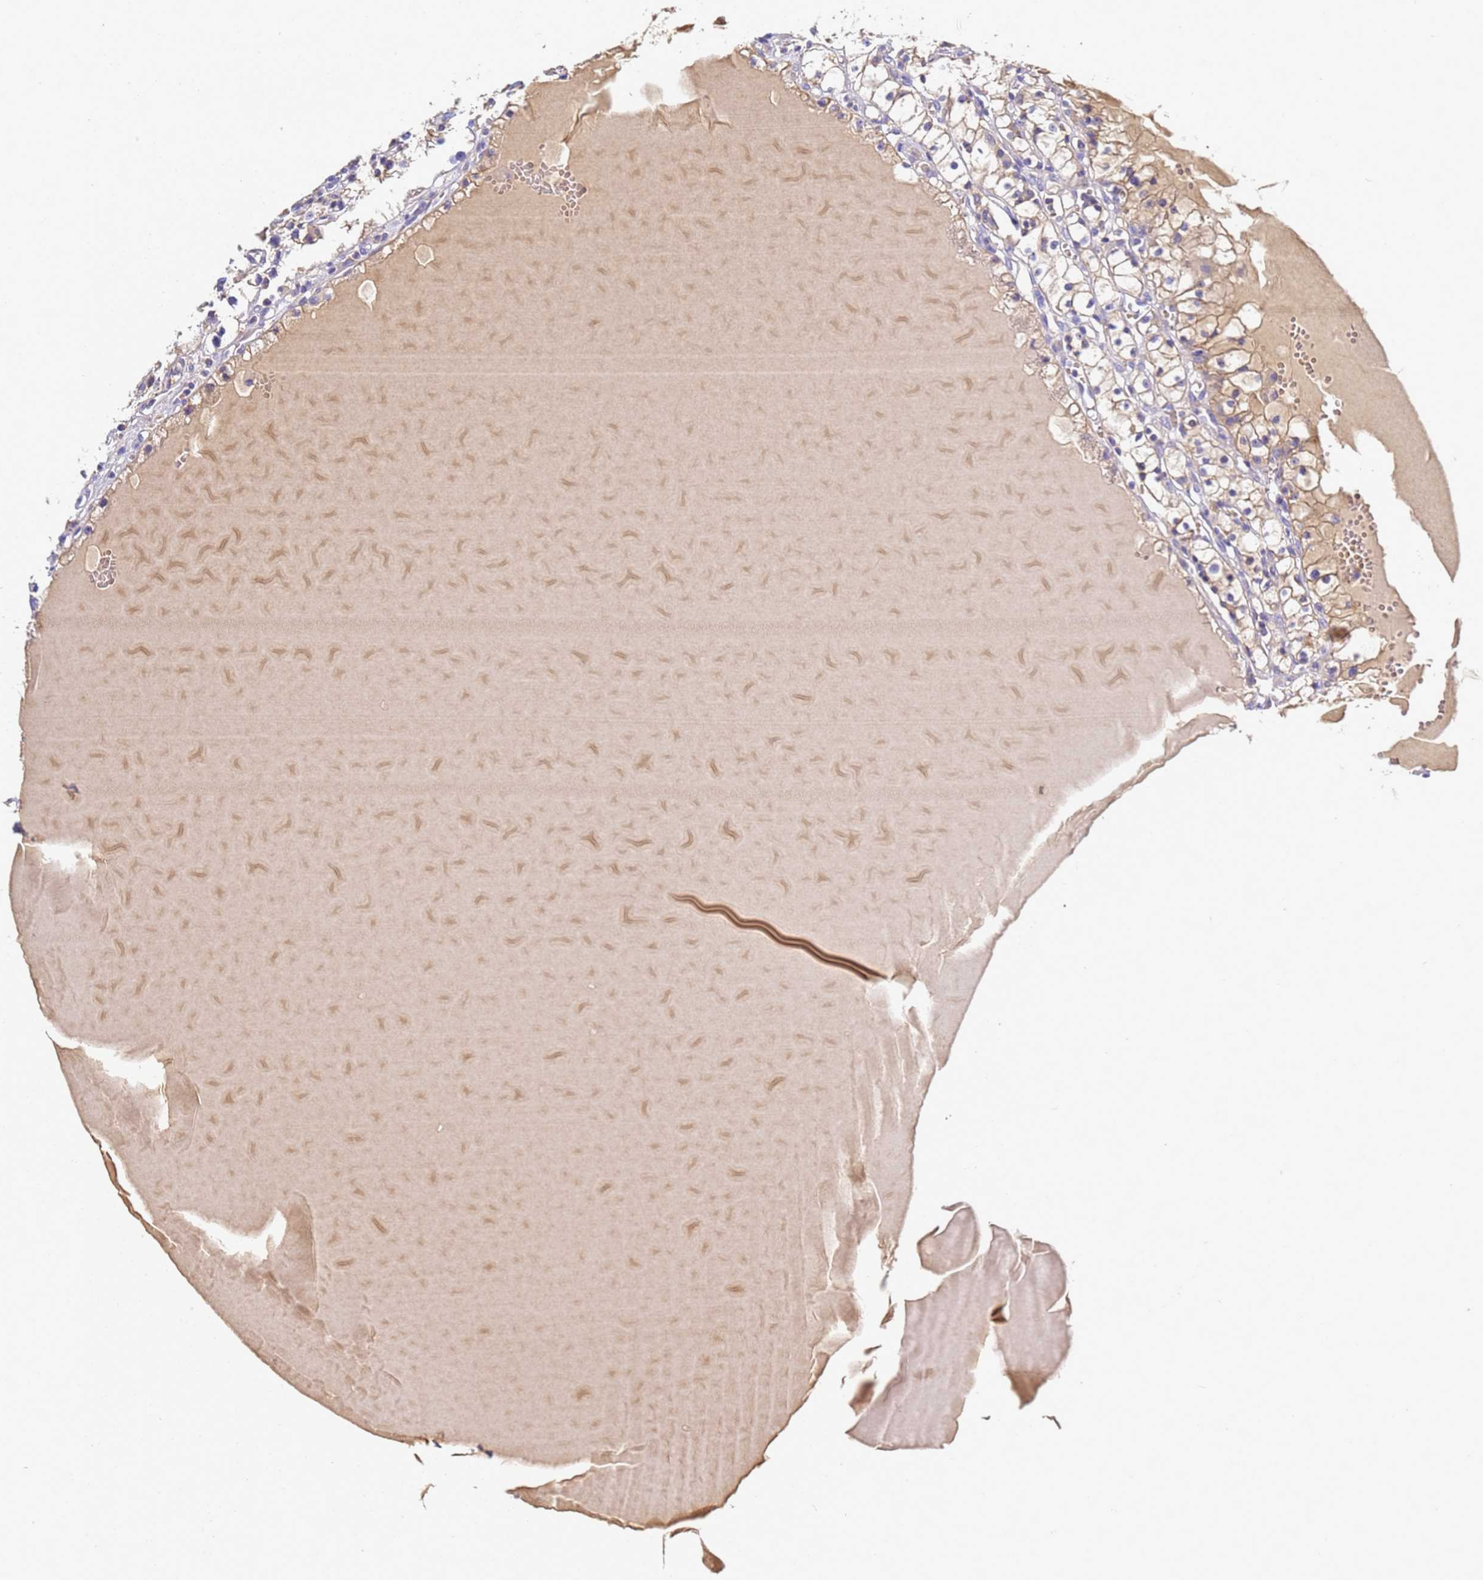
{"staining": {"intensity": "weak", "quantity": "25%-75%", "location": "cytoplasmic/membranous"}, "tissue": "renal cancer", "cell_type": "Tumor cells", "image_type": "cancer", "snomed": [{"axis": "morphology", "description": "Adenocarcinoma, NOS"}, {"axis": "topography", "description": "Kidney"}], "caption": "Renal cancer (adenocarcinoma) stained with a brown dye reveals weak cytoplasmic/membranous positive staining in approximately 25%-75% of tumor cells.", "gene": "TBCD", "patient": {"sex": "male", "age": 56}}